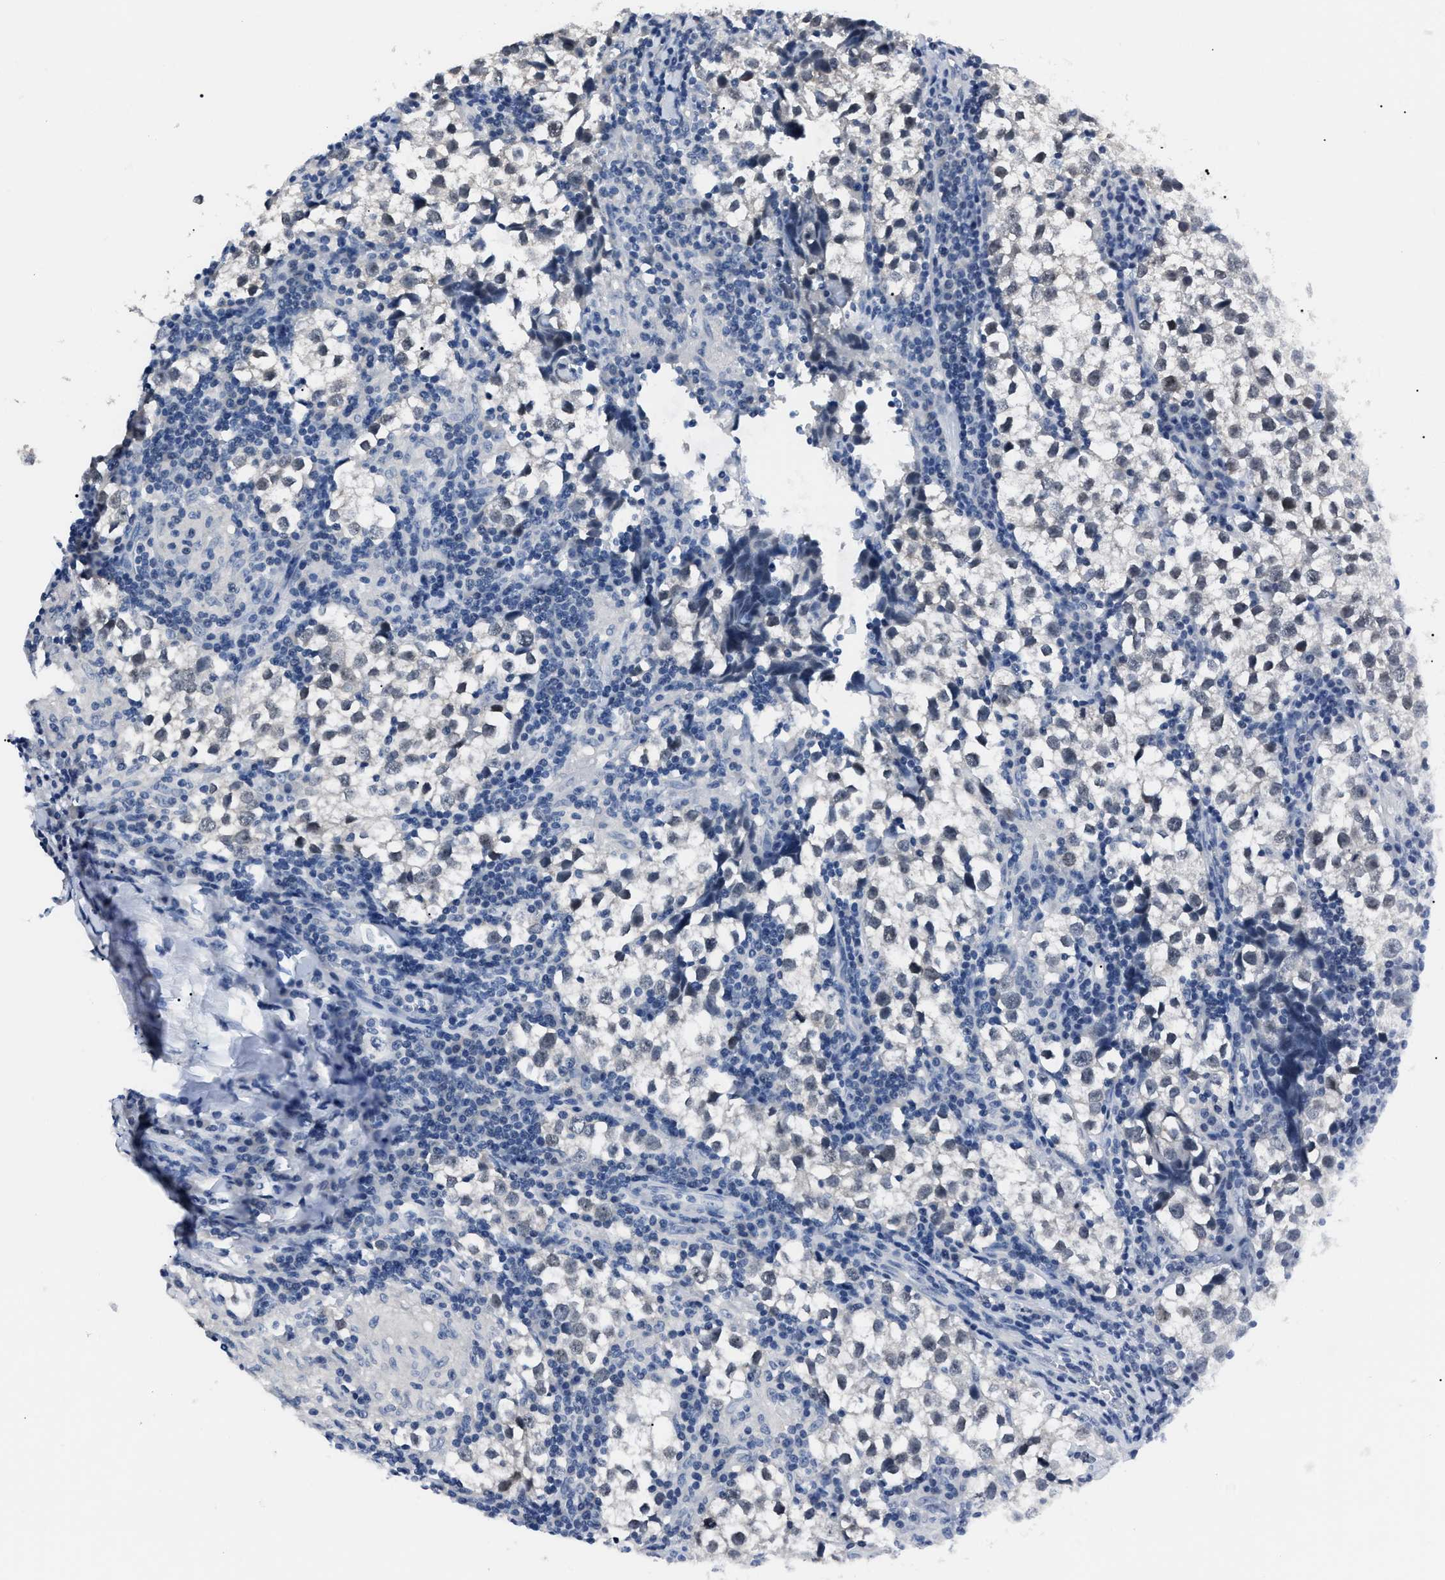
{"staining": {"intensity": "weak", "quantity": "25%-75%", "location": "nuclear"}, "tissue": "testis cancer", "cell_type": "Tumor cells", "image_type": "cancer", "snomed": [{"axis": "morphology", "description": "Seminoma, NOS"}, {"axis": "morphology", "description": "Carcinoma, Embryonal, NOS"}, {"axis": "topography", "description": "Testis"}], "caption": "A histopathology image of testis seminoma stained for a protein shows weak nuclear brown staining in tumor cells.", "gene": "LRWD1", "patient": {"sex": "male", "age": 36}}